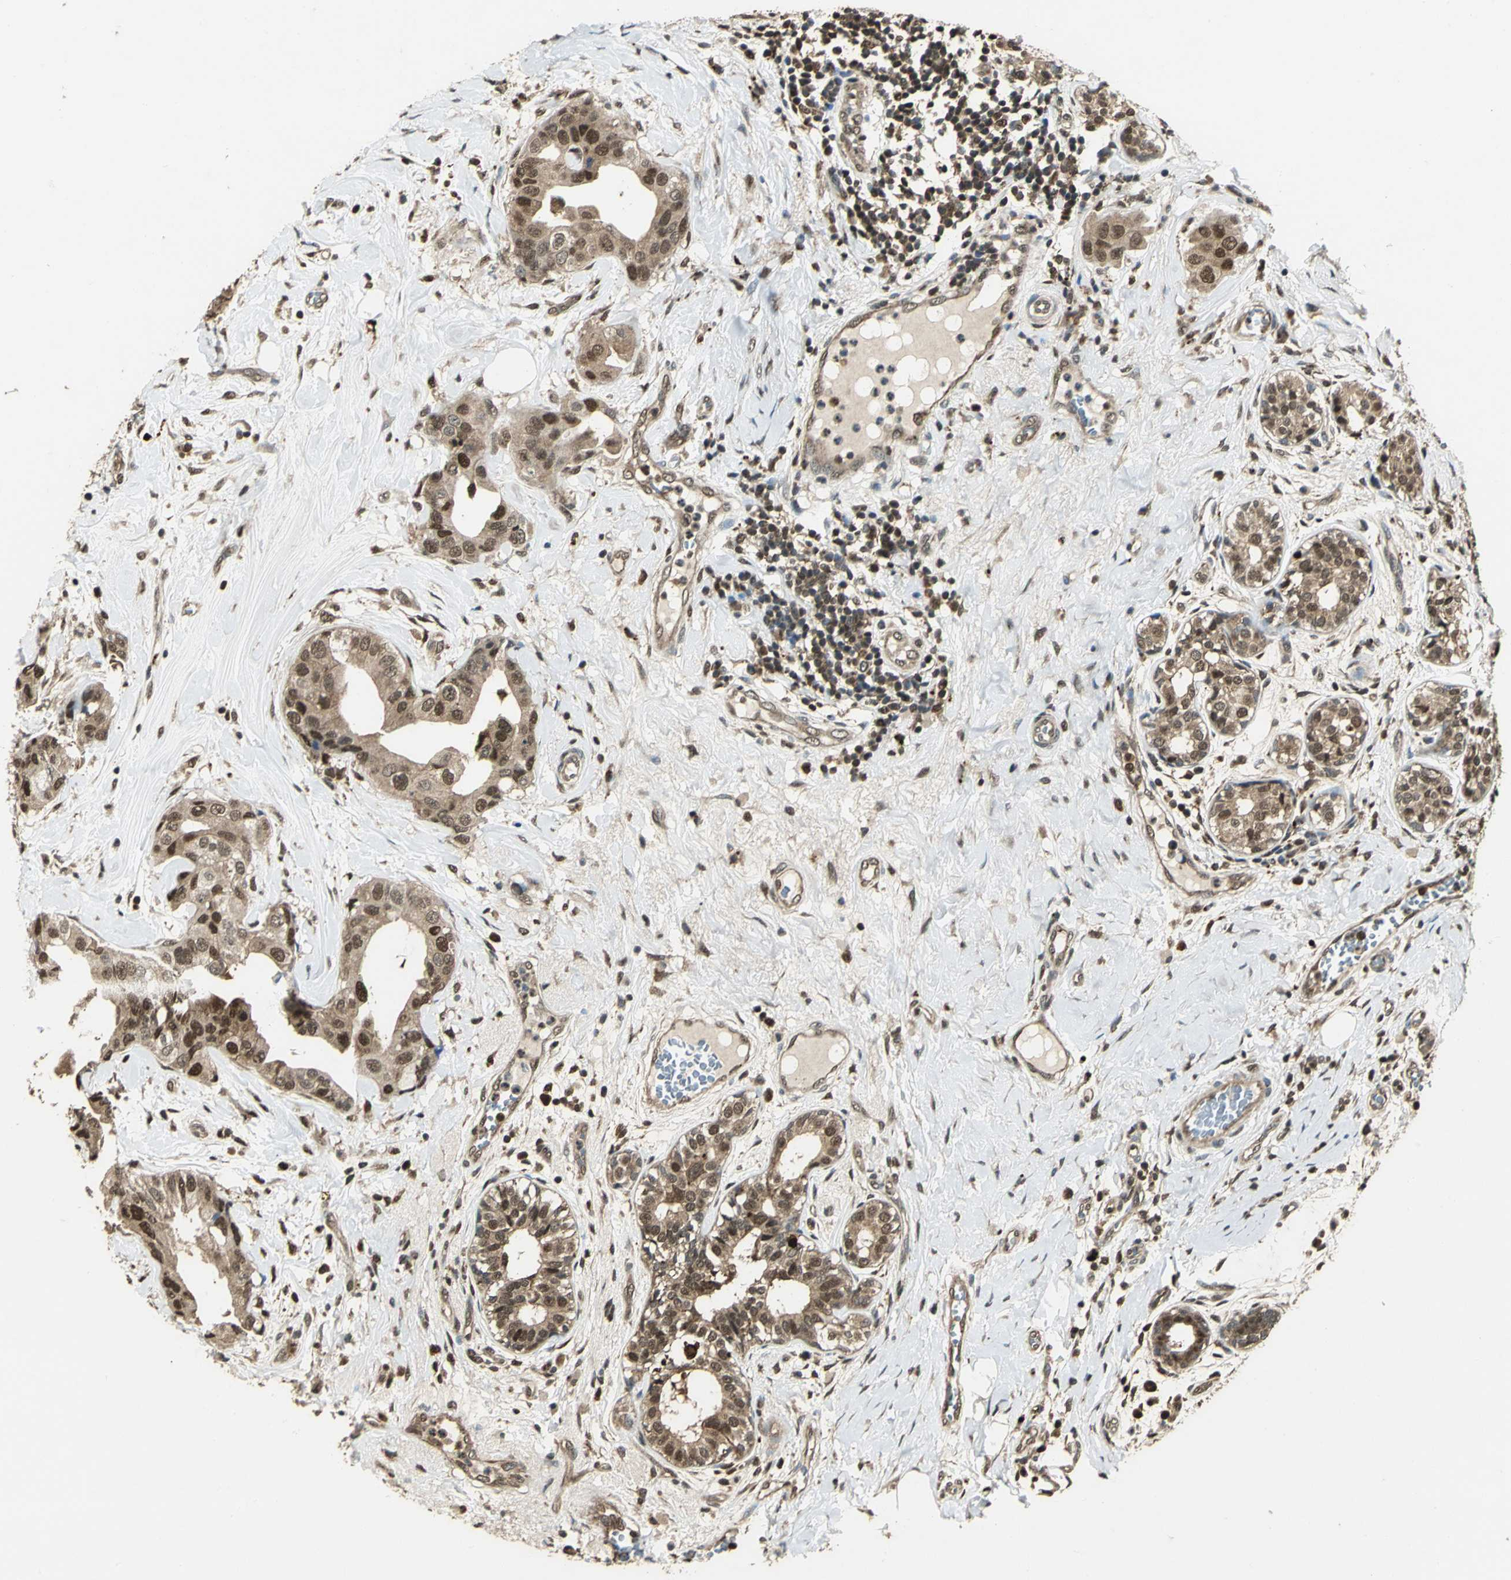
{"staining": {"intensity": "moderate", "quantity": ">75%", "location": "cytoplasmic/membranous,nuclear"}, "tissue": "breast cancer", "cell_type": "Tumor cells", "image_type": "cancer", "snomed": [{"axis": "morphology", "description": "Duct carcinoma"}, {"axis": "topography", "description": "Breast"}], "caption": "A photomicrograph showing moderate cytoplasmic/membranous and nuclear positivity in about >75% of tumor cells in breast cancer, as visualized by brown immunohistochemical staining.", "gene": "PPP1R13L", "patient": {"sex": "female", "age": 40}}